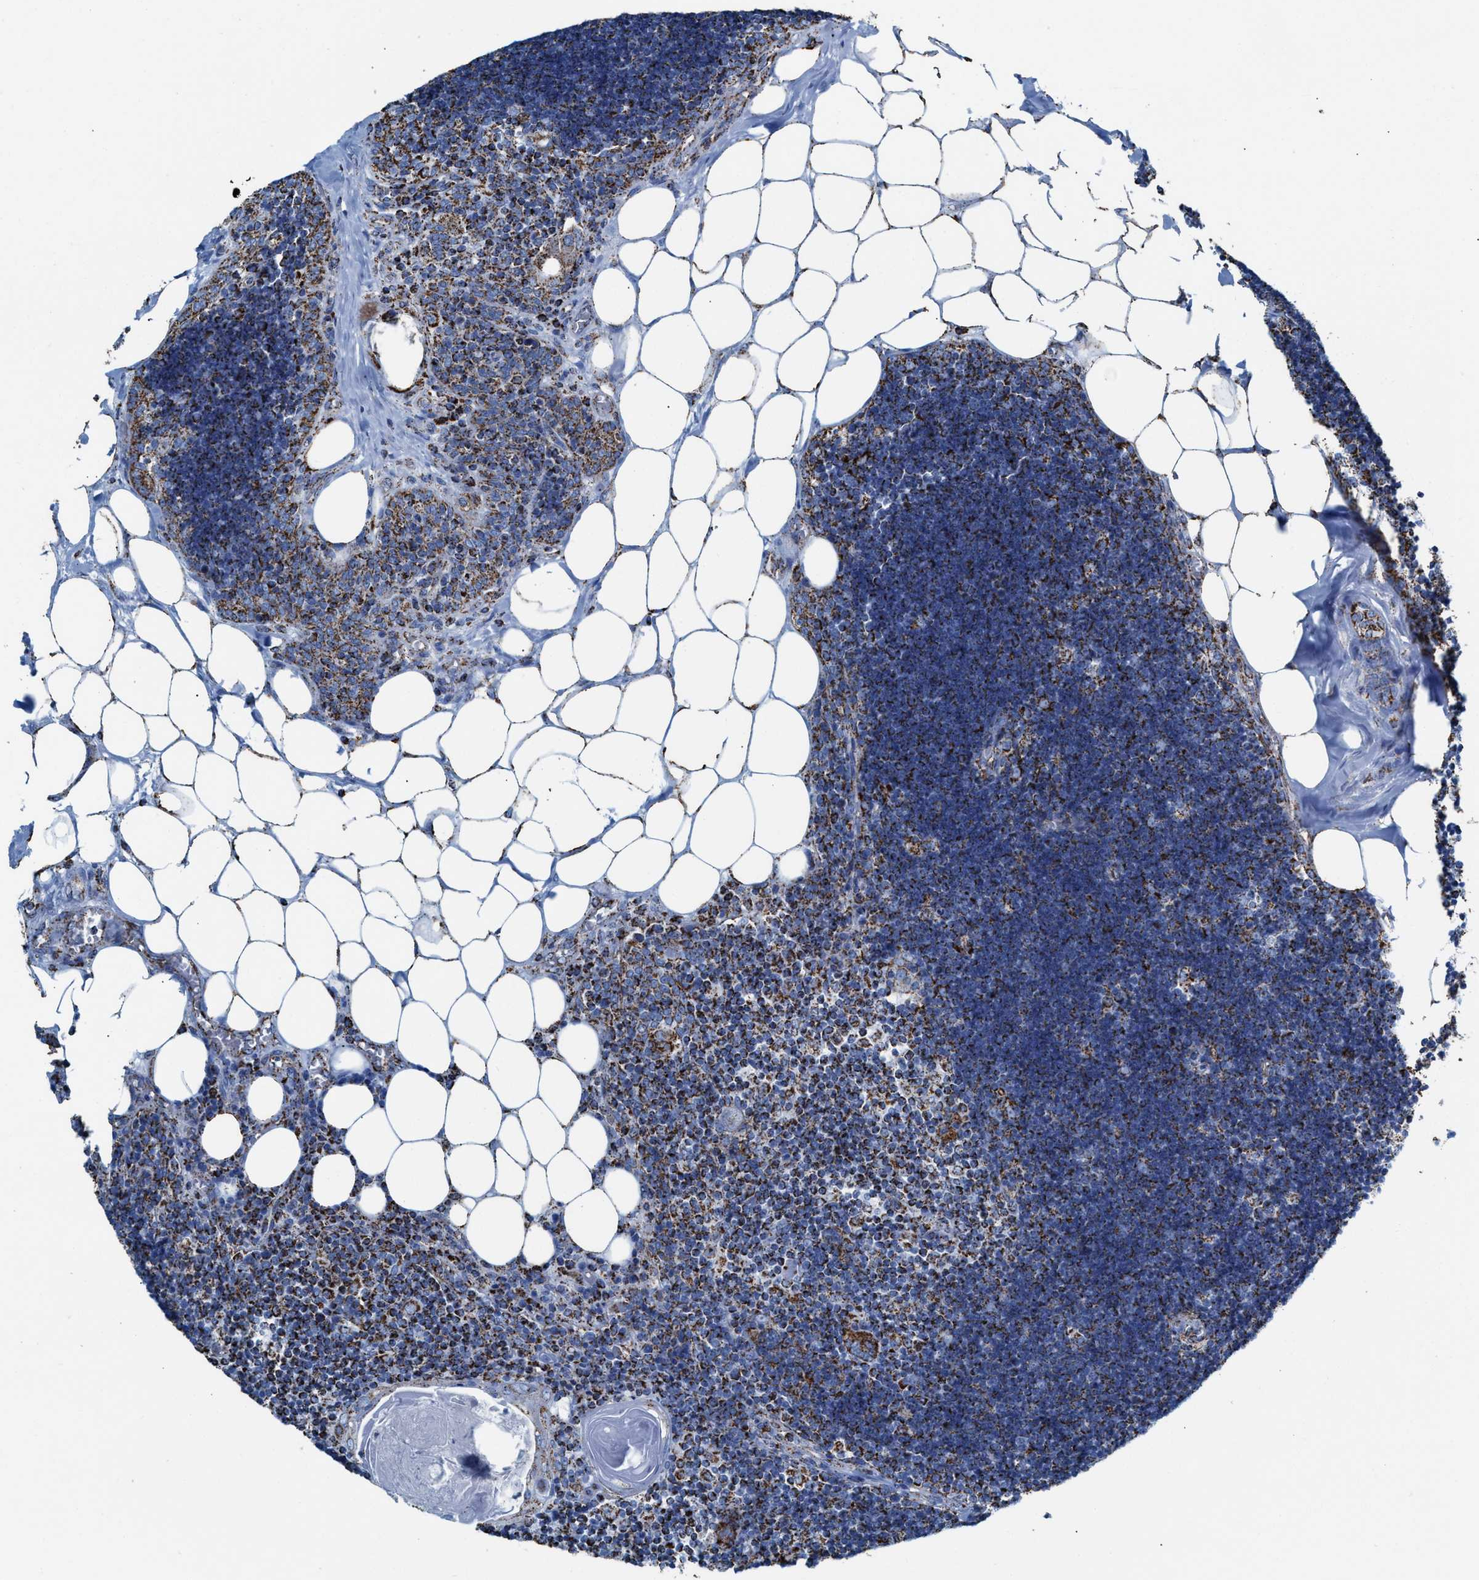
{"staining": {"intensity": "moderate", "quantity": "25%-75%", "location": "cytoplasmic/membranous"}, "tissue": "lymph node", "cell_type": "Germinal center cells", "image_type": "normal", "snomed": [{"axis": "morphology", "description": "Normal tissue, NOS"}, {"axis": "topography", "description": "Lymph node"}], "caption": "This histopathology image exhibits normal lymph node stained with immunohistochemistry (IHC) to label a protein in brown. The cytoplasmic/membranous of germinal center cells show moderate positivity for the protein. Nuclei are counter-stained blue.", "gene": "ECHS1", "patient": {"sex": "male", "age": 33}}